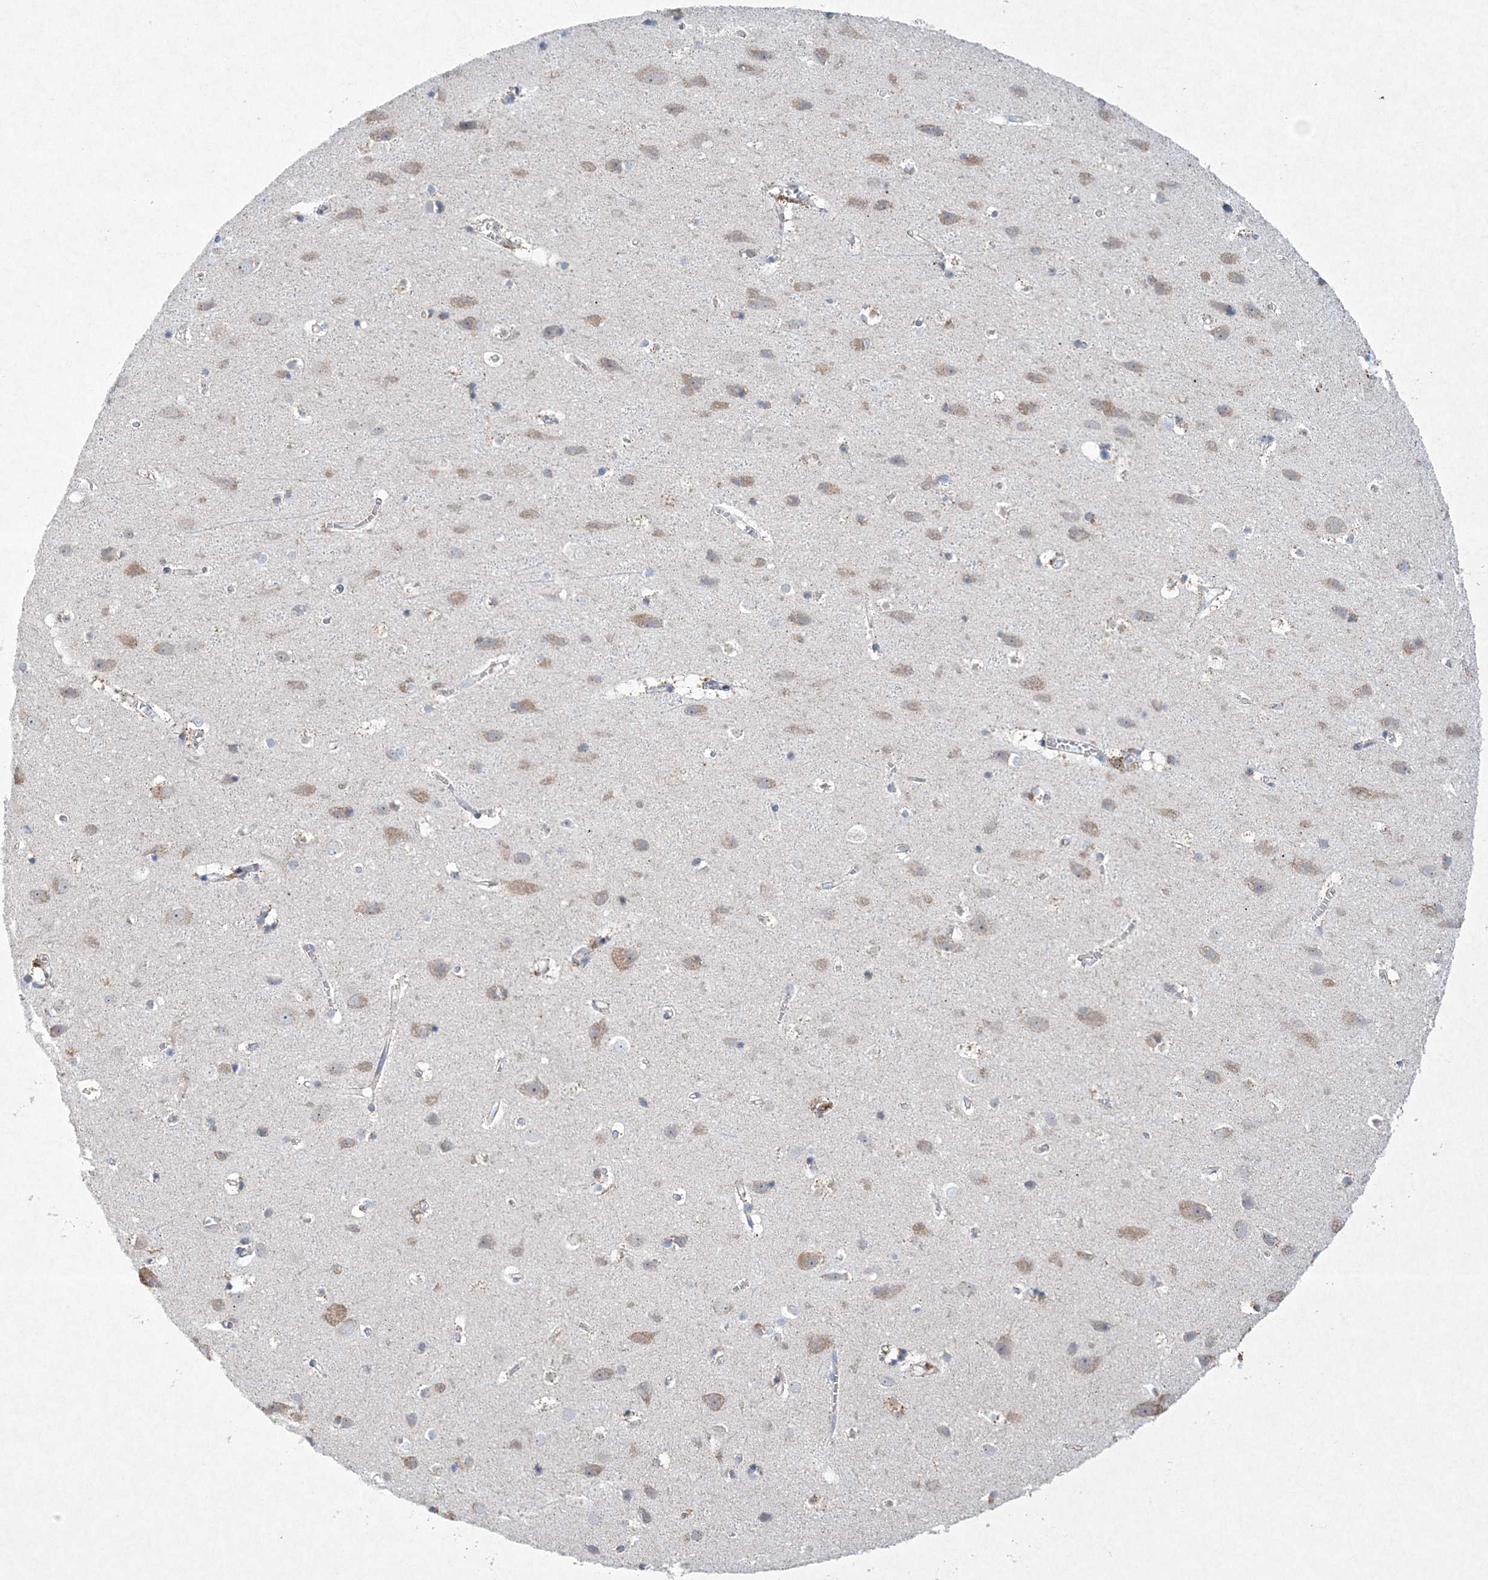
{"staining": {"intensity": "weak", "quantity": "25%-75%", "location": "cytoplasmic/membranous"}, "tissue": "cerebral cortex", "cell_type": "Endothelial cells", "image_type": "normal", "snomed": [{"axis": "morphology", "description": "Normal tissue, NOS"}, {"axis": "topography", "description": "Cerebral cortex"}], "caption": "A photomicrograph of cerebral cortex stained for a protein reveals weak cytoplasmic/membranous brown staining in endothelial cells.", "gene": "CES4A", "patient": {"sex": "male", "age": 54}}